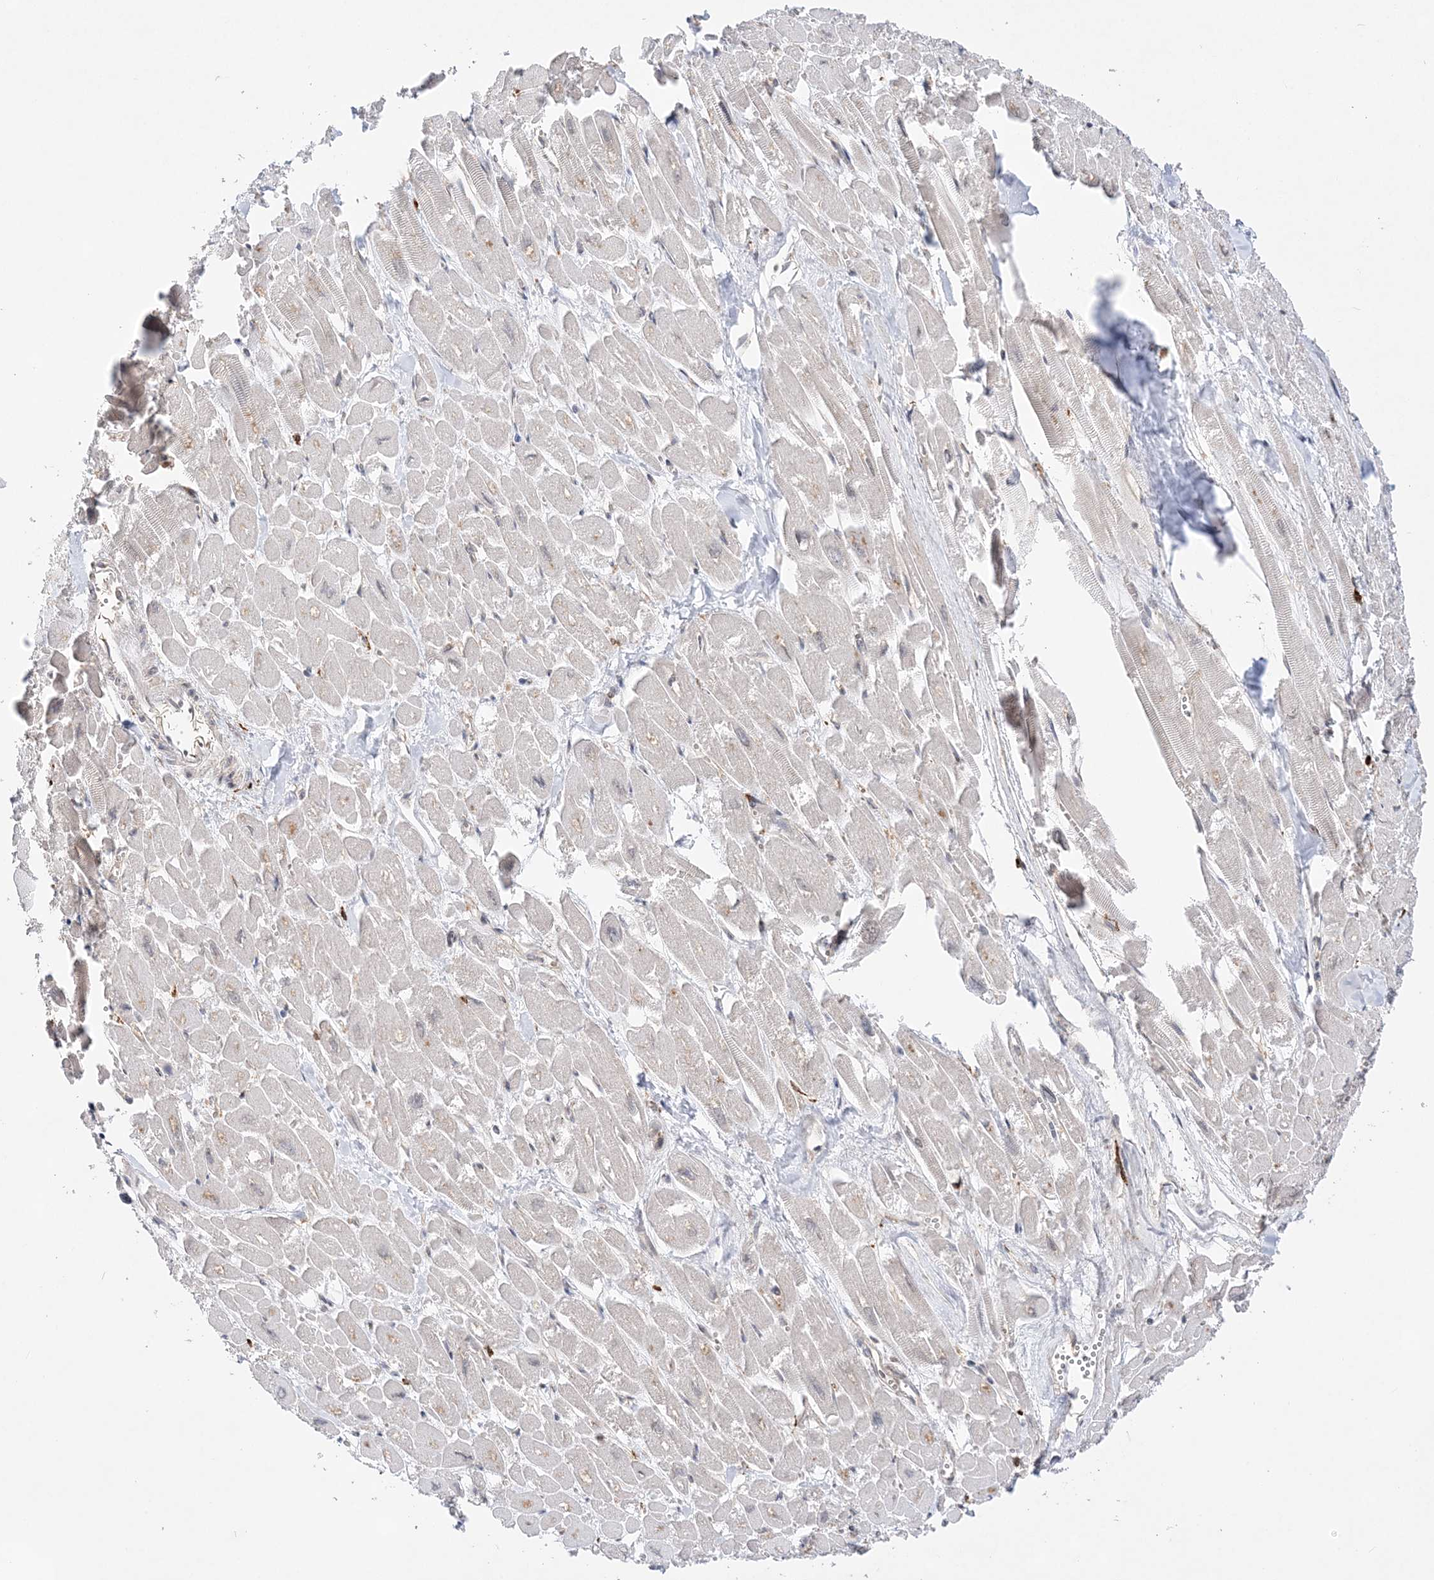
{"staining": {"intensity": "negative", "quantity": "none", "location": "none"}, "tissue": "heart muscle", "cell_type": "Cardiomyocytes", "image_type": "normal", "snomed": [{"axis": "morphology", "description": "Normal tissue, NOS"}, {"axis": "topography", "description": "Heart"}], "caption": "Protein analysis of benign heart muscle shows no significant staining in cardiomyocytes.", "gene": "ANAPC15", "patient": {"sex": "male", "age": 54}}